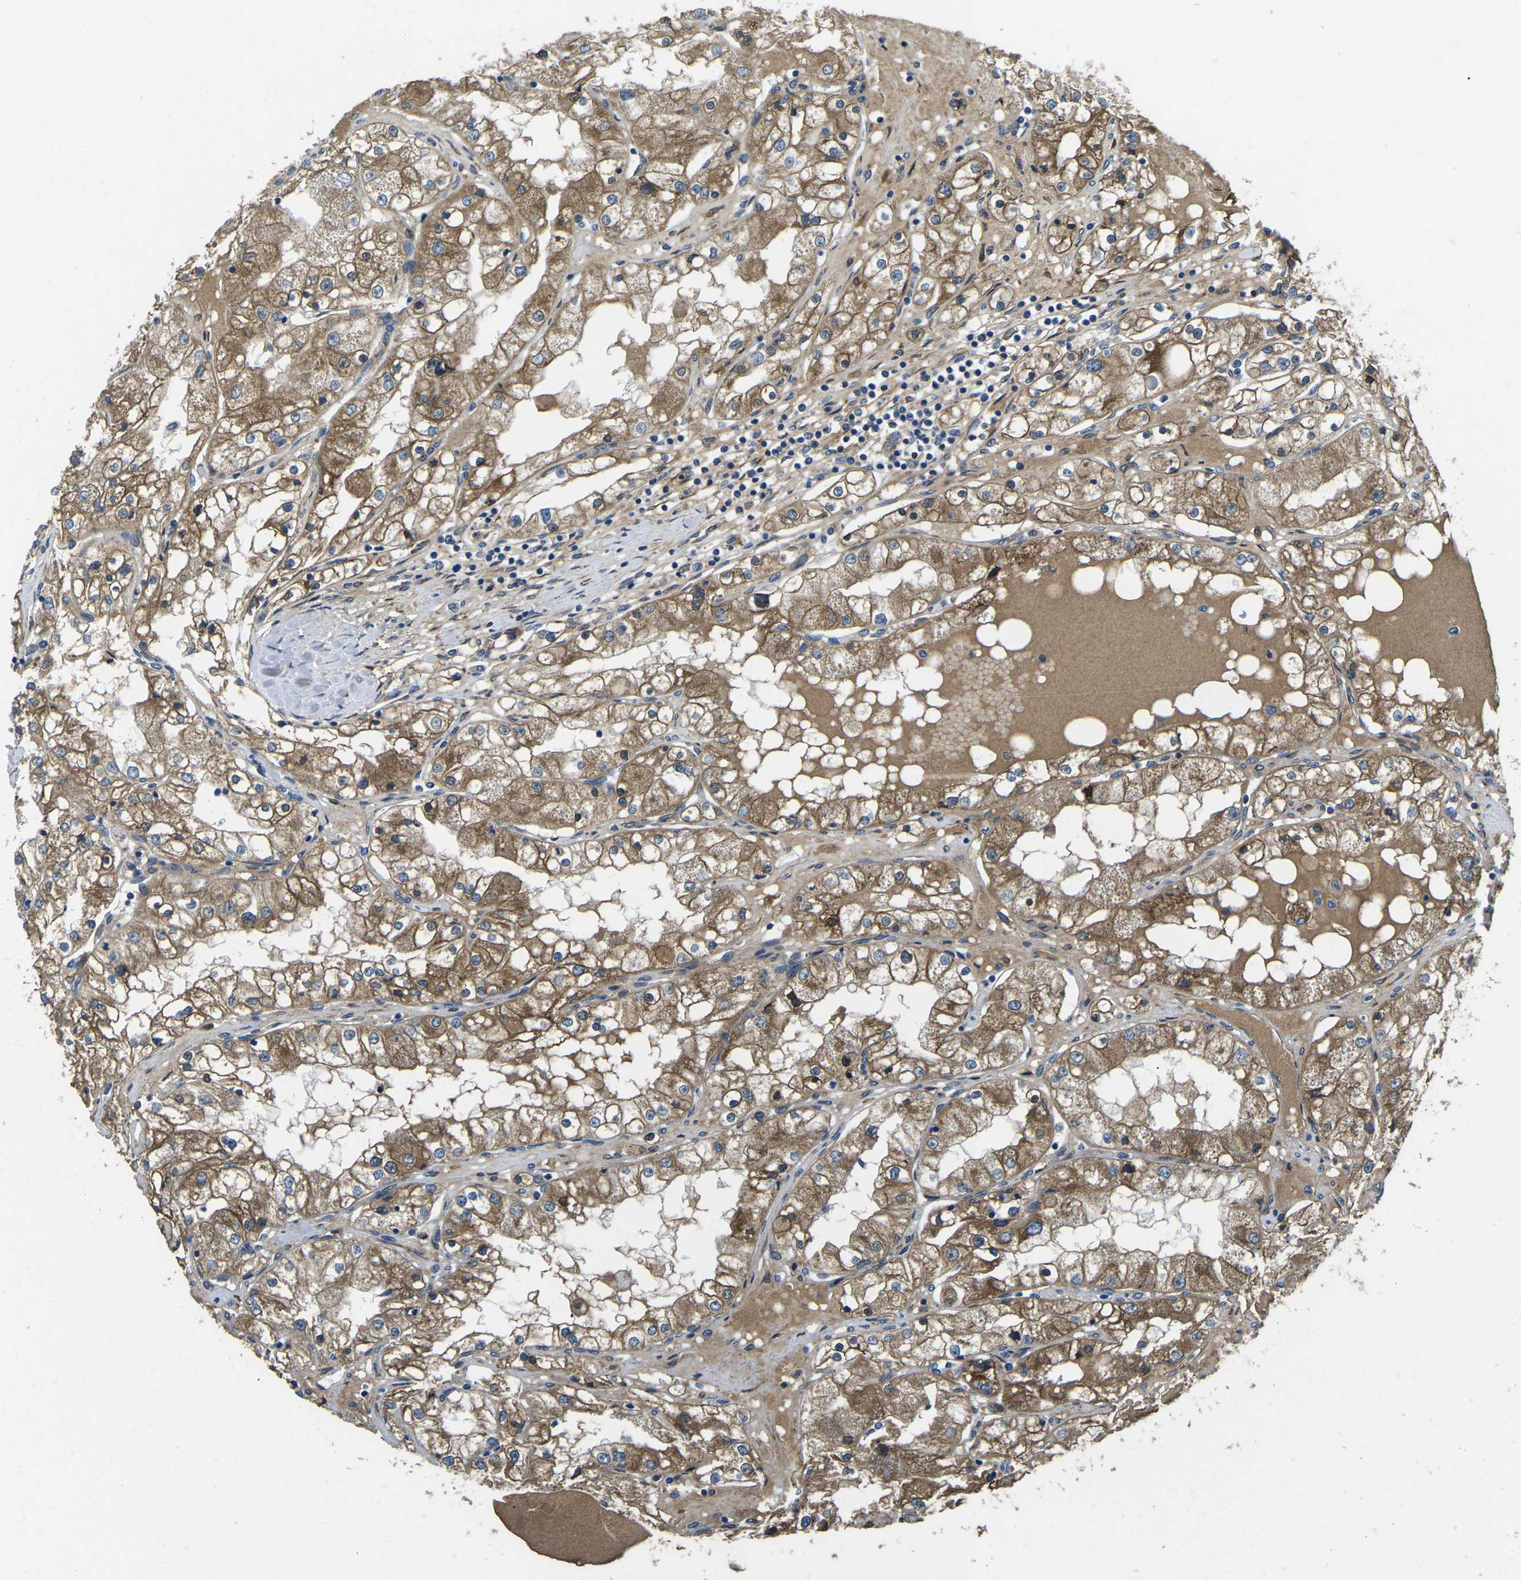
{"staining": {"intensity": "moderate", "quantity": ">75%", "location": "cytoplasmic/membranous"}, "tissue": "renal cancer", "cell_type": "Tumor cells", "image_type": "cancer", "snomed": [{"axis": "morphology", "description": "Adenocarcinoma, NOS"}, {"axis": "topography", "description": "Kidney"}], "caption": "IHC histopathology image of neoplastic tissue: human renal cancer stained using immunohistochemistry shows medium levels of moderate protein expression localized specifically in the cytoplasmic/membranous of tumor cells, appearing as a cytoplasmic/membranous brown color.", "gene": "PDZD8", "patient": {"sex": "male", "age": 68}}